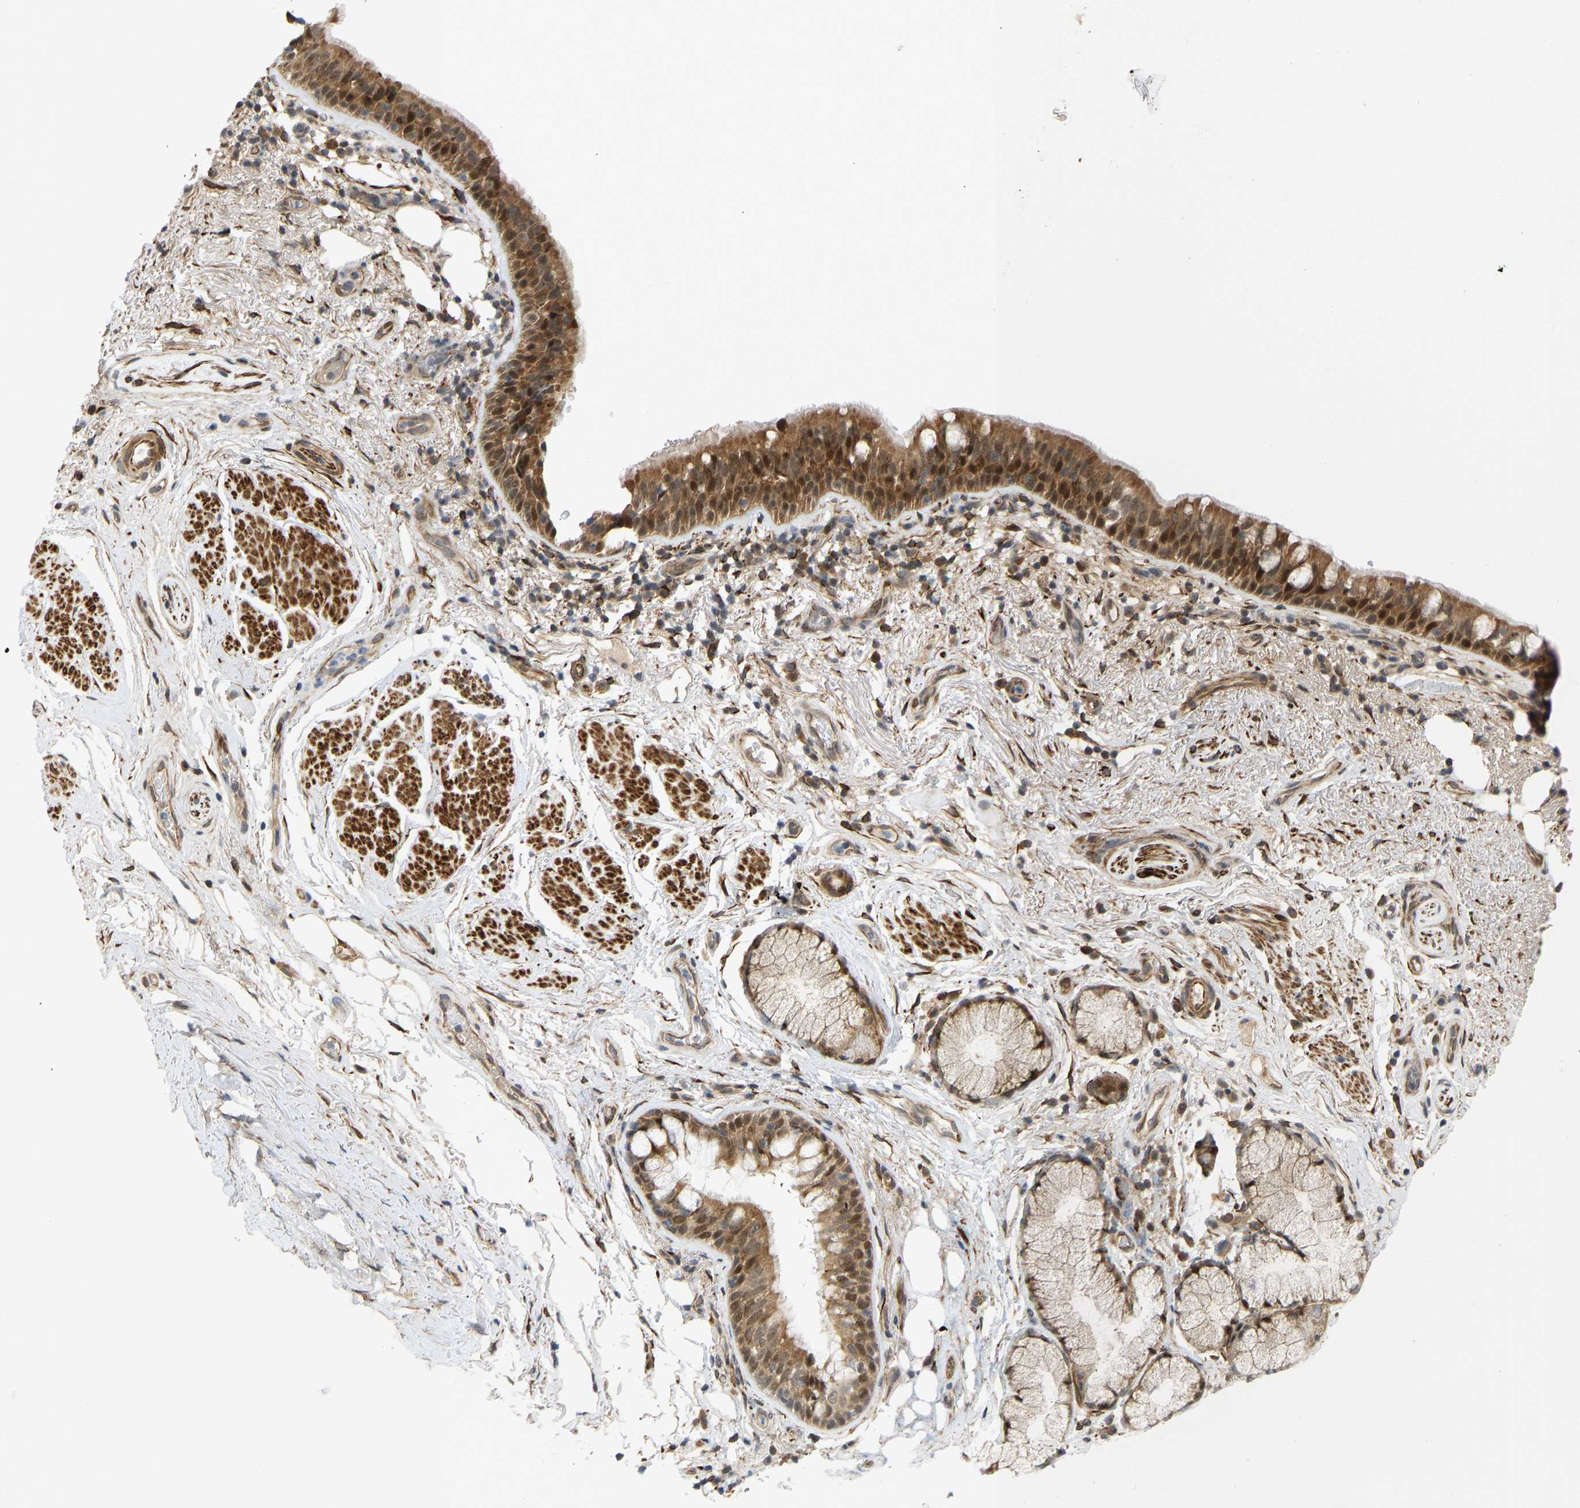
{"staining": {"intensity": "moderate", "quantity": ">75%", "location": "cytoplasmic/membranous,nuclear"}, "tissue": "bronchus", "cell_type": "Respiratory epithelial cells", "image_type": "normal", "snomed": [{"axis": "morphology", "description": "Normal tissue, NOS"}, {"axis": "morphology", "description": "Inflammation, NOS"}, {"axis": "topography", "description": "Cartilage tissue"}, {"axis": "topography", "description": "Bronchus"}], "caption": "Immunohistochemical staining of benign human bronchus reveals moderate cytoplasmic/membranous,nuclear protein positivity in approximately >75% of respiratory epithelial cells.", "gene": "BAG1", "patient": {"sex": "male", "age": 77}}